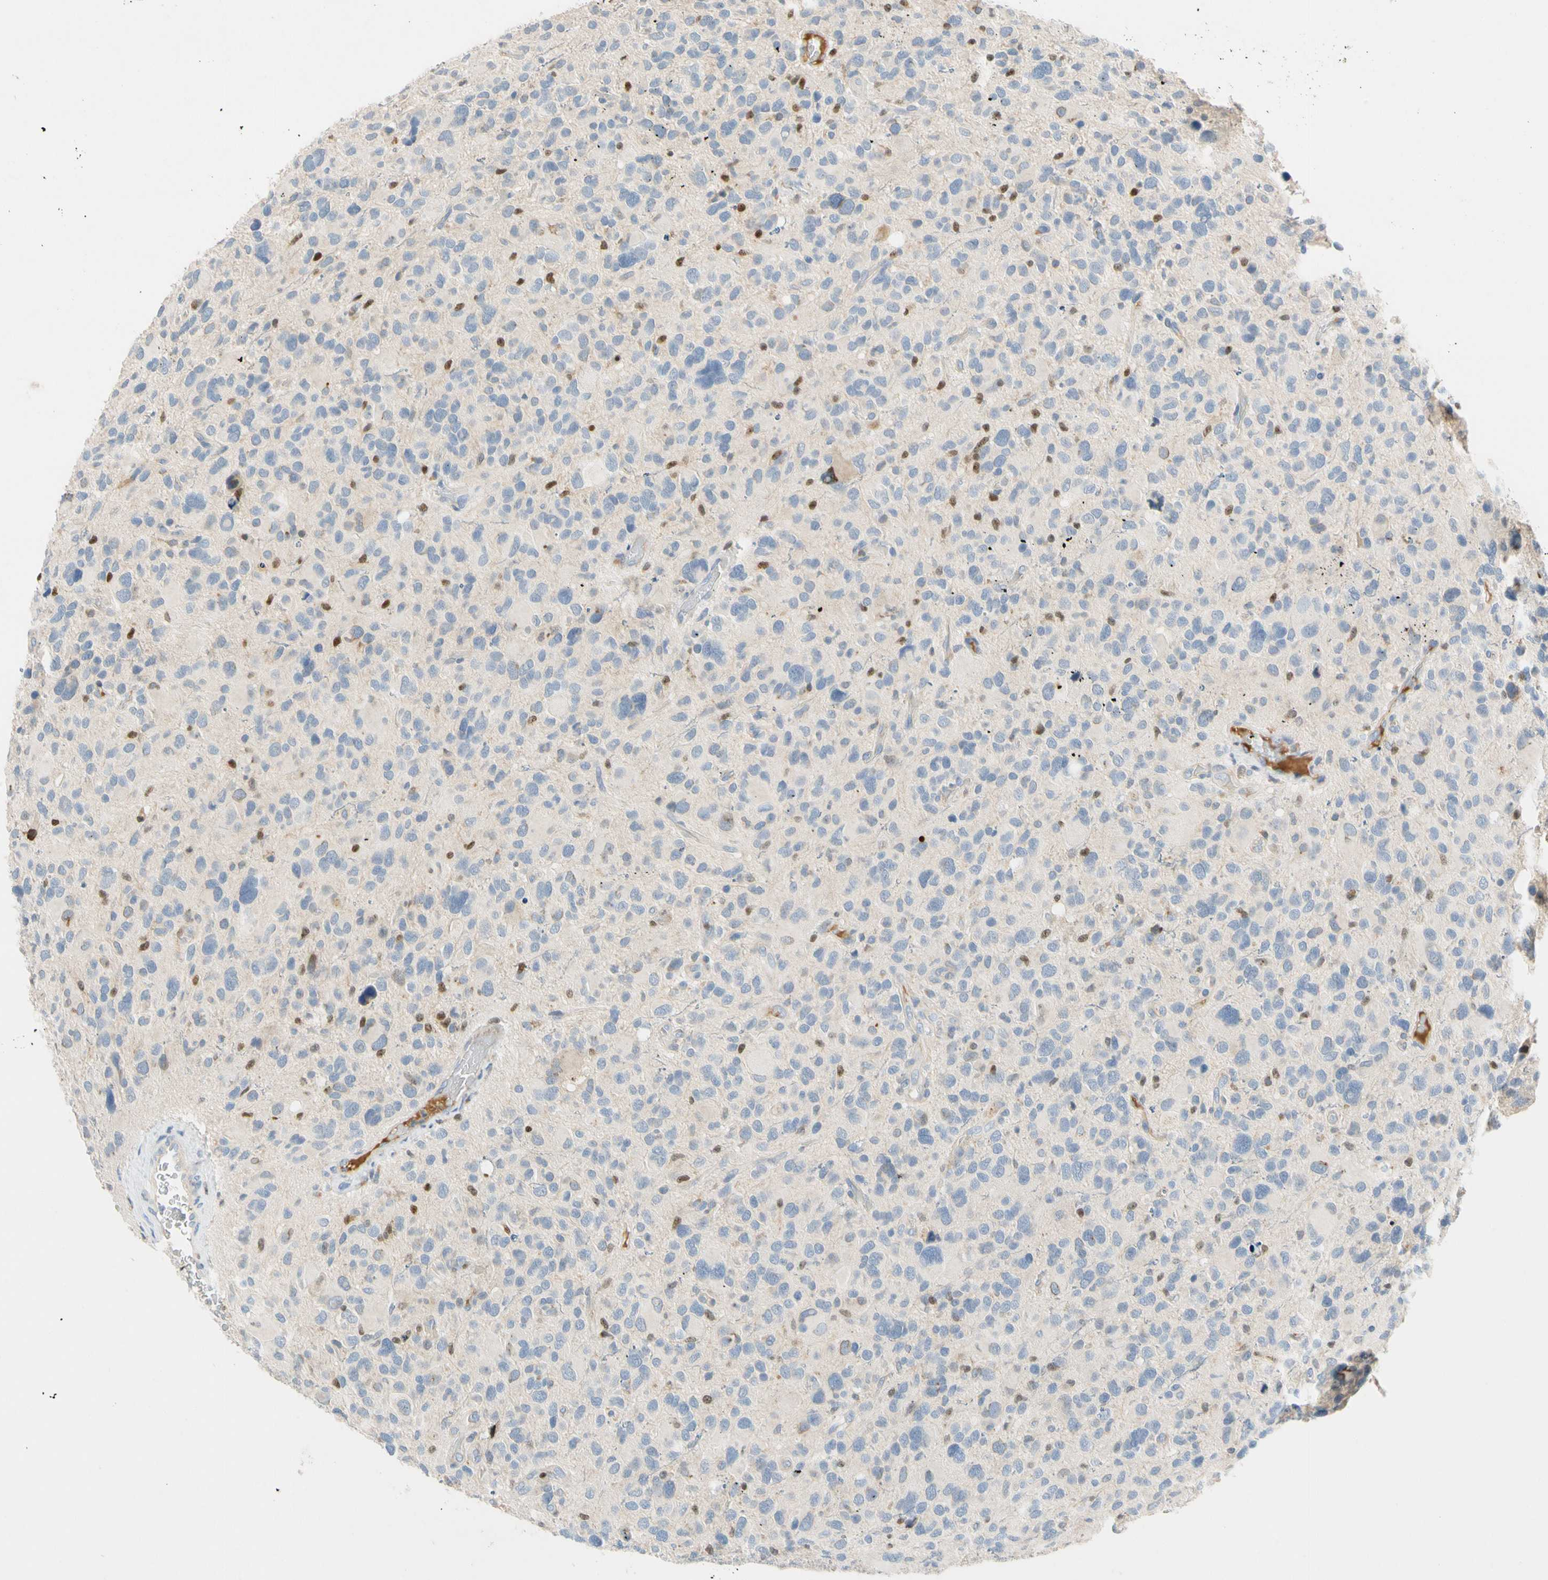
{"staining": {"intensity": "negative", "quantity": "none", "location": "none"}, "tissue": "glioma", "cell_type": "Tumor cells", "image_type": "cancer", "snomed": [{"axis": "morphology", "description": "Glioma, malignant, High grade"}, {"axis": "topography", "description": "Brain"}], "caption": "Tumor cells show no significant expression in malignant glioma (high-grade).", "gene": "SP140", "patient": {"sex": "male", "age": 48}}